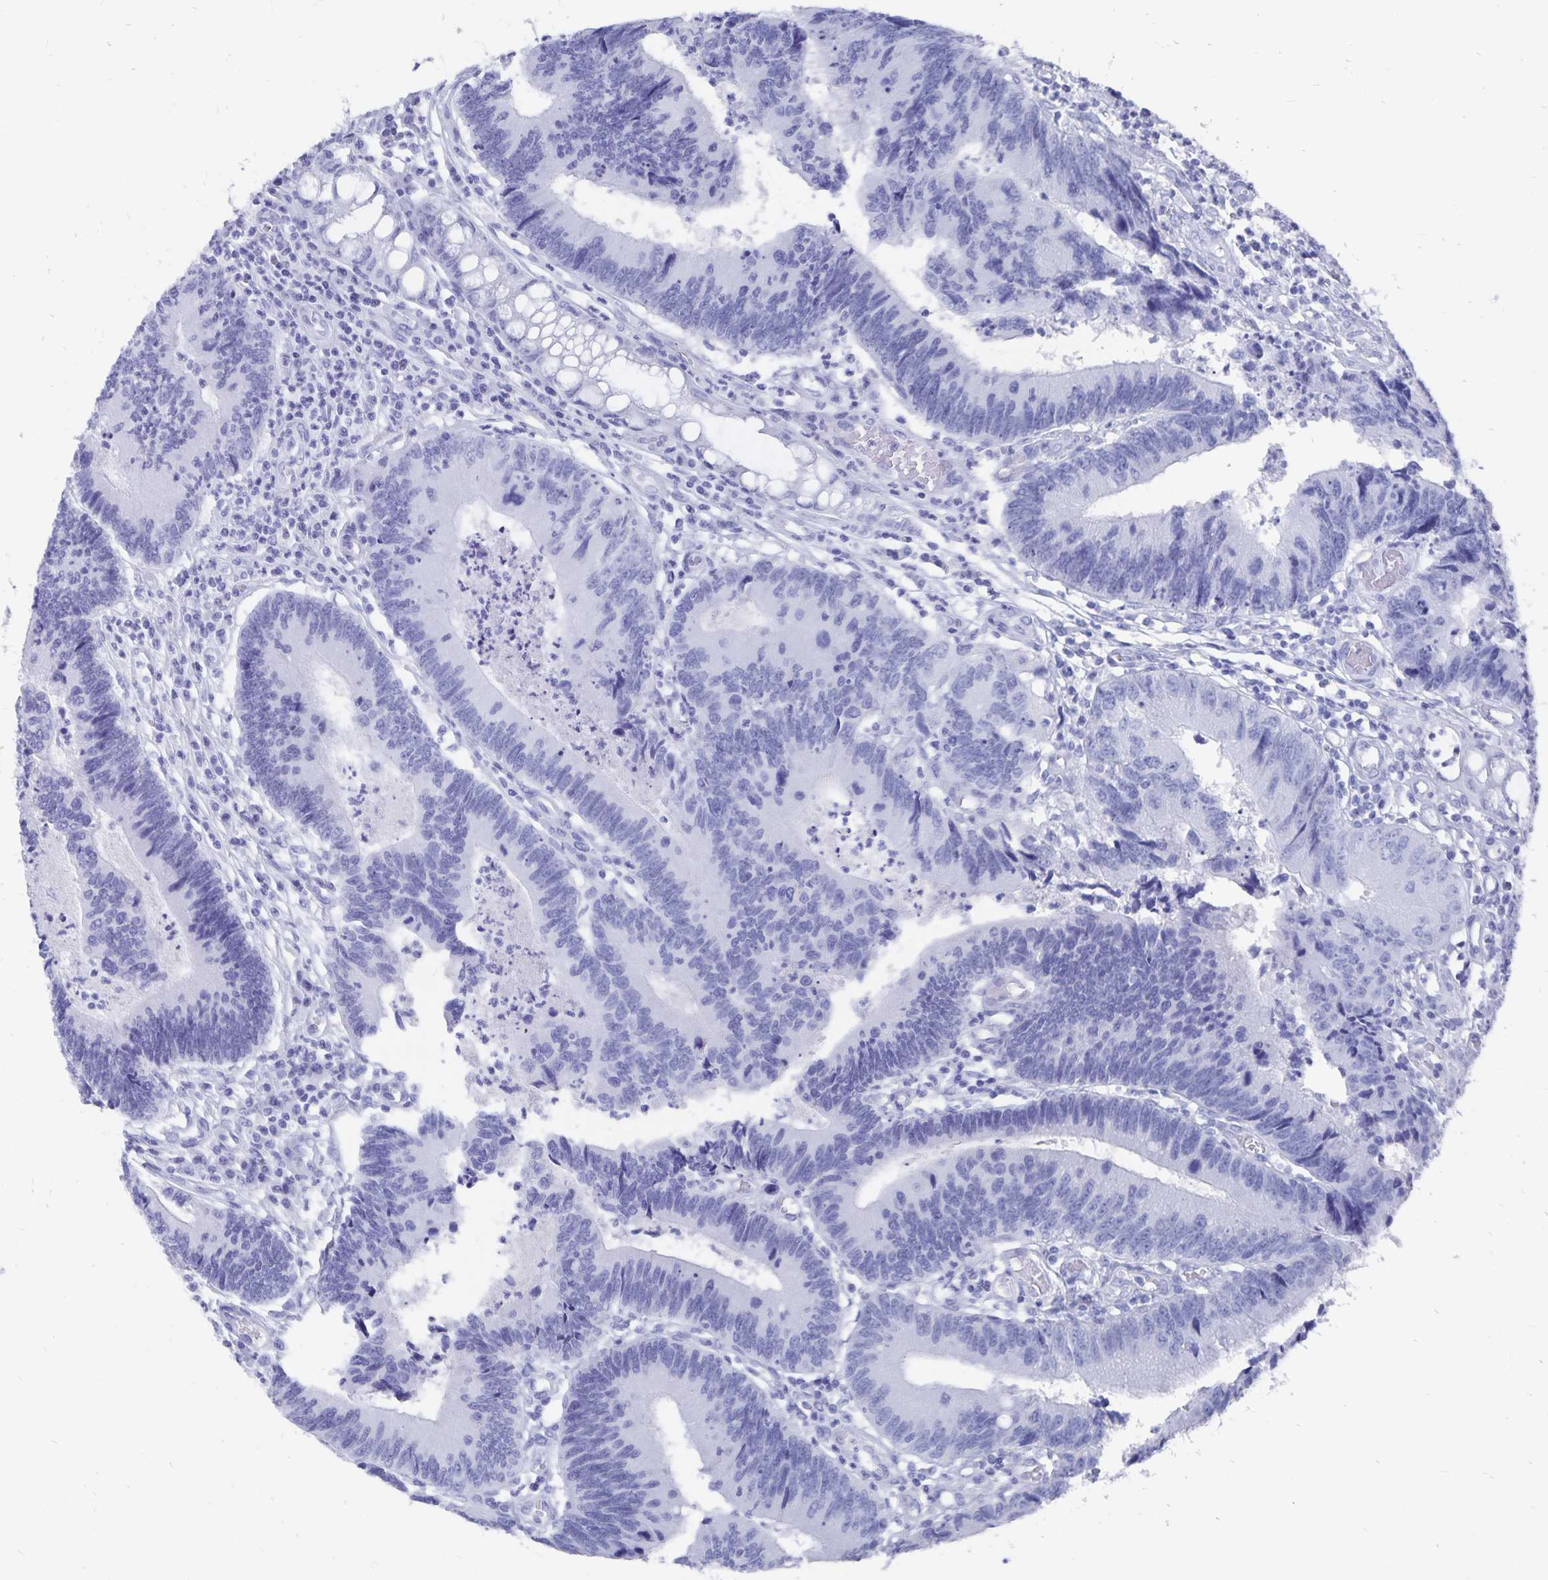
{"staining": {"intensity": "negative", "quantity": "none", "location": "none"}, "tissue": "colorectal cancer", "cell_type": "Tumor cells", "image_type": "cancer", "snomed": [{"axis": "morphology", "description": "Adenocarcinoma, NOS"}, {"axis": "topography", "description": "Colon"}], "caption": "Colorectal cancer (adenocarcinoma) was stained to show a protein in brown. There is no significant staining in tumor cells.", "gene": "ADH1A", "patient": {"sex": "female", "age": 67}}